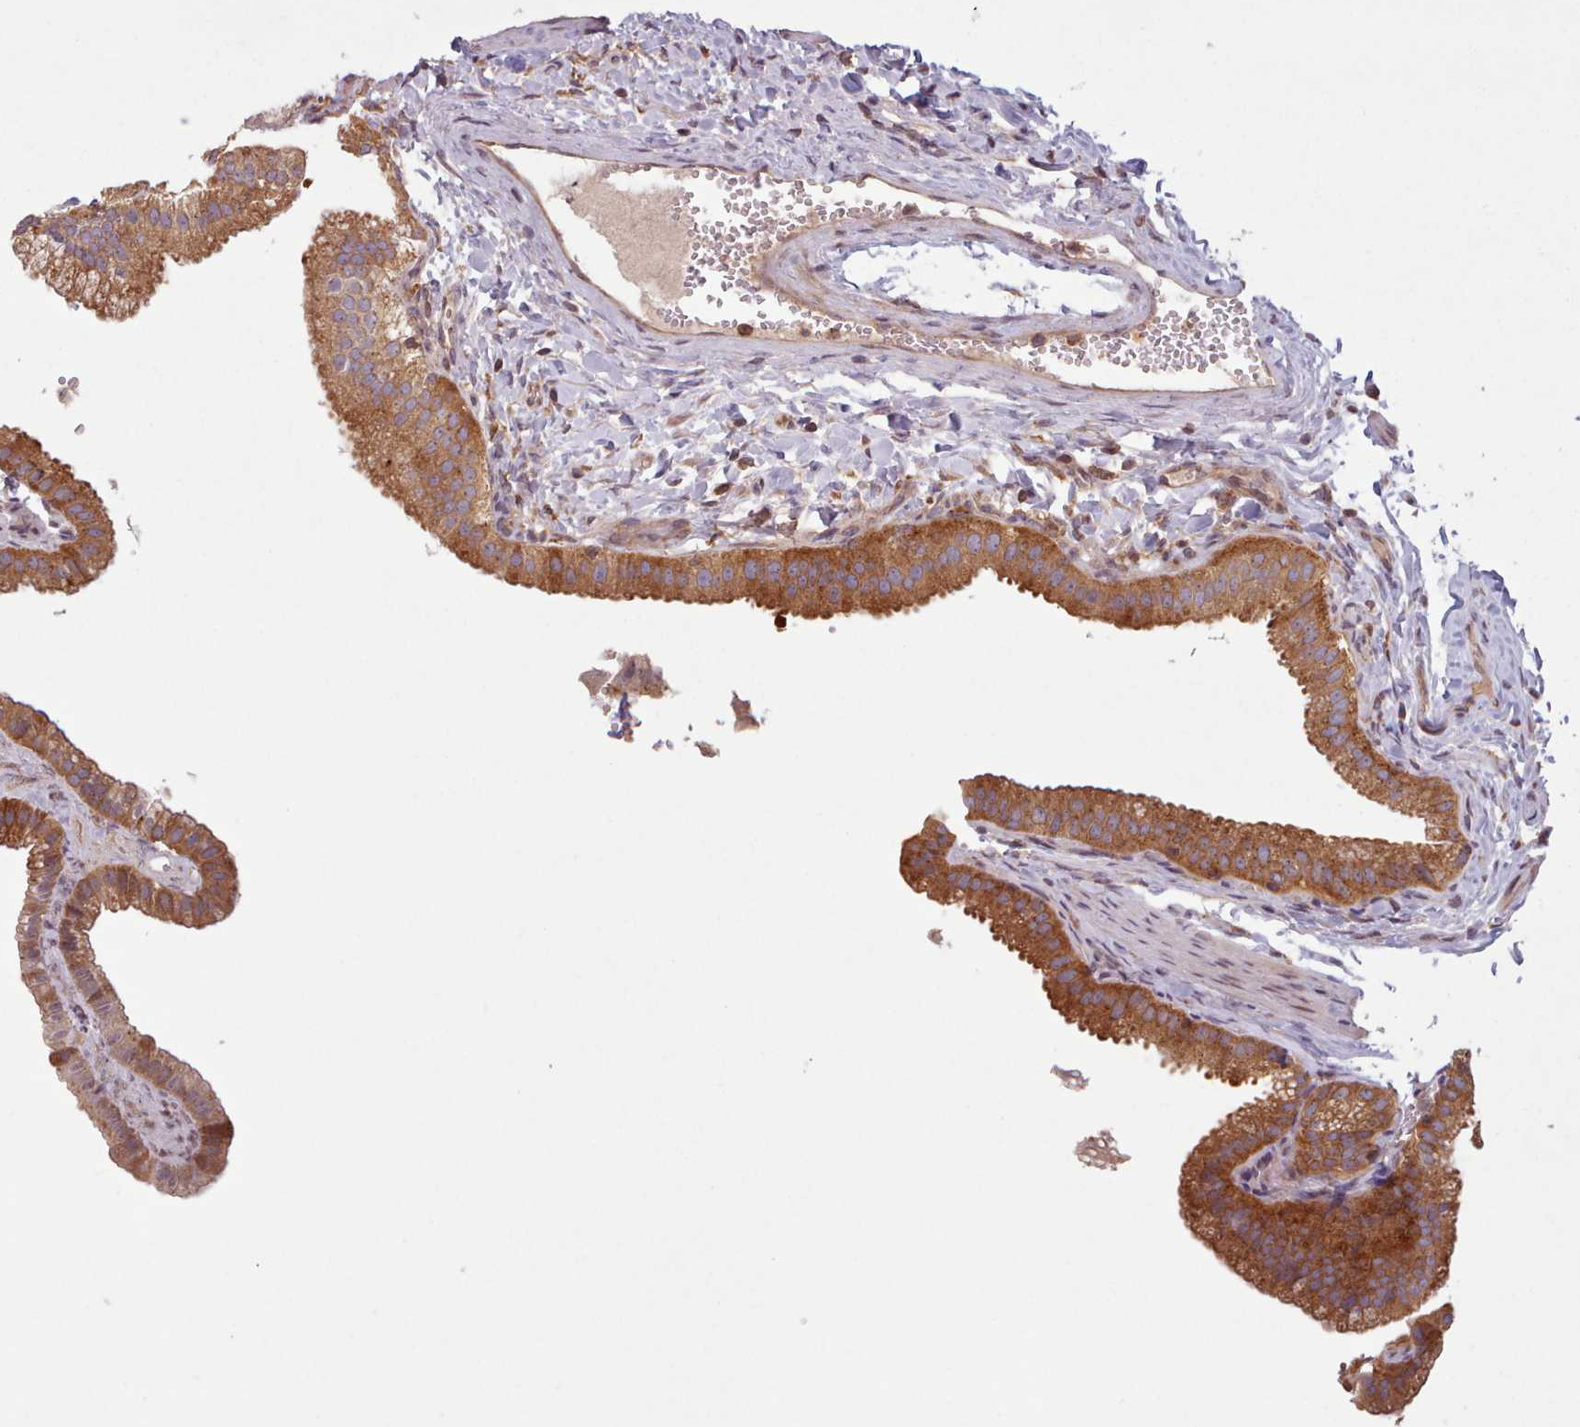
{"staining": {"intensity": "strong", "quantity": ">75%", "location": "cytoplasmic/membranous"}, "tissue": "gallbladder", "cell_type": "Glandular cells", "image_type": "normal", "snomed": [{"axis": "morphology", "description": "Normal tissue, NOS"}, {"axis": "topography", "description": "Gallbladder"}], "caption": "High-power microscopy captured an immunohistochemistry (IHC) image of normal gallbladder, revealing strong cytoplasmic/membranous positivity in about >75% of glandular cells. The staining was performed using DAB, with brown indicating positive protein expression. Nuclei are stained blue with hematoxylin.", "gene": "WASHC2A", "patient": {"sex": "female", "age": 61}}